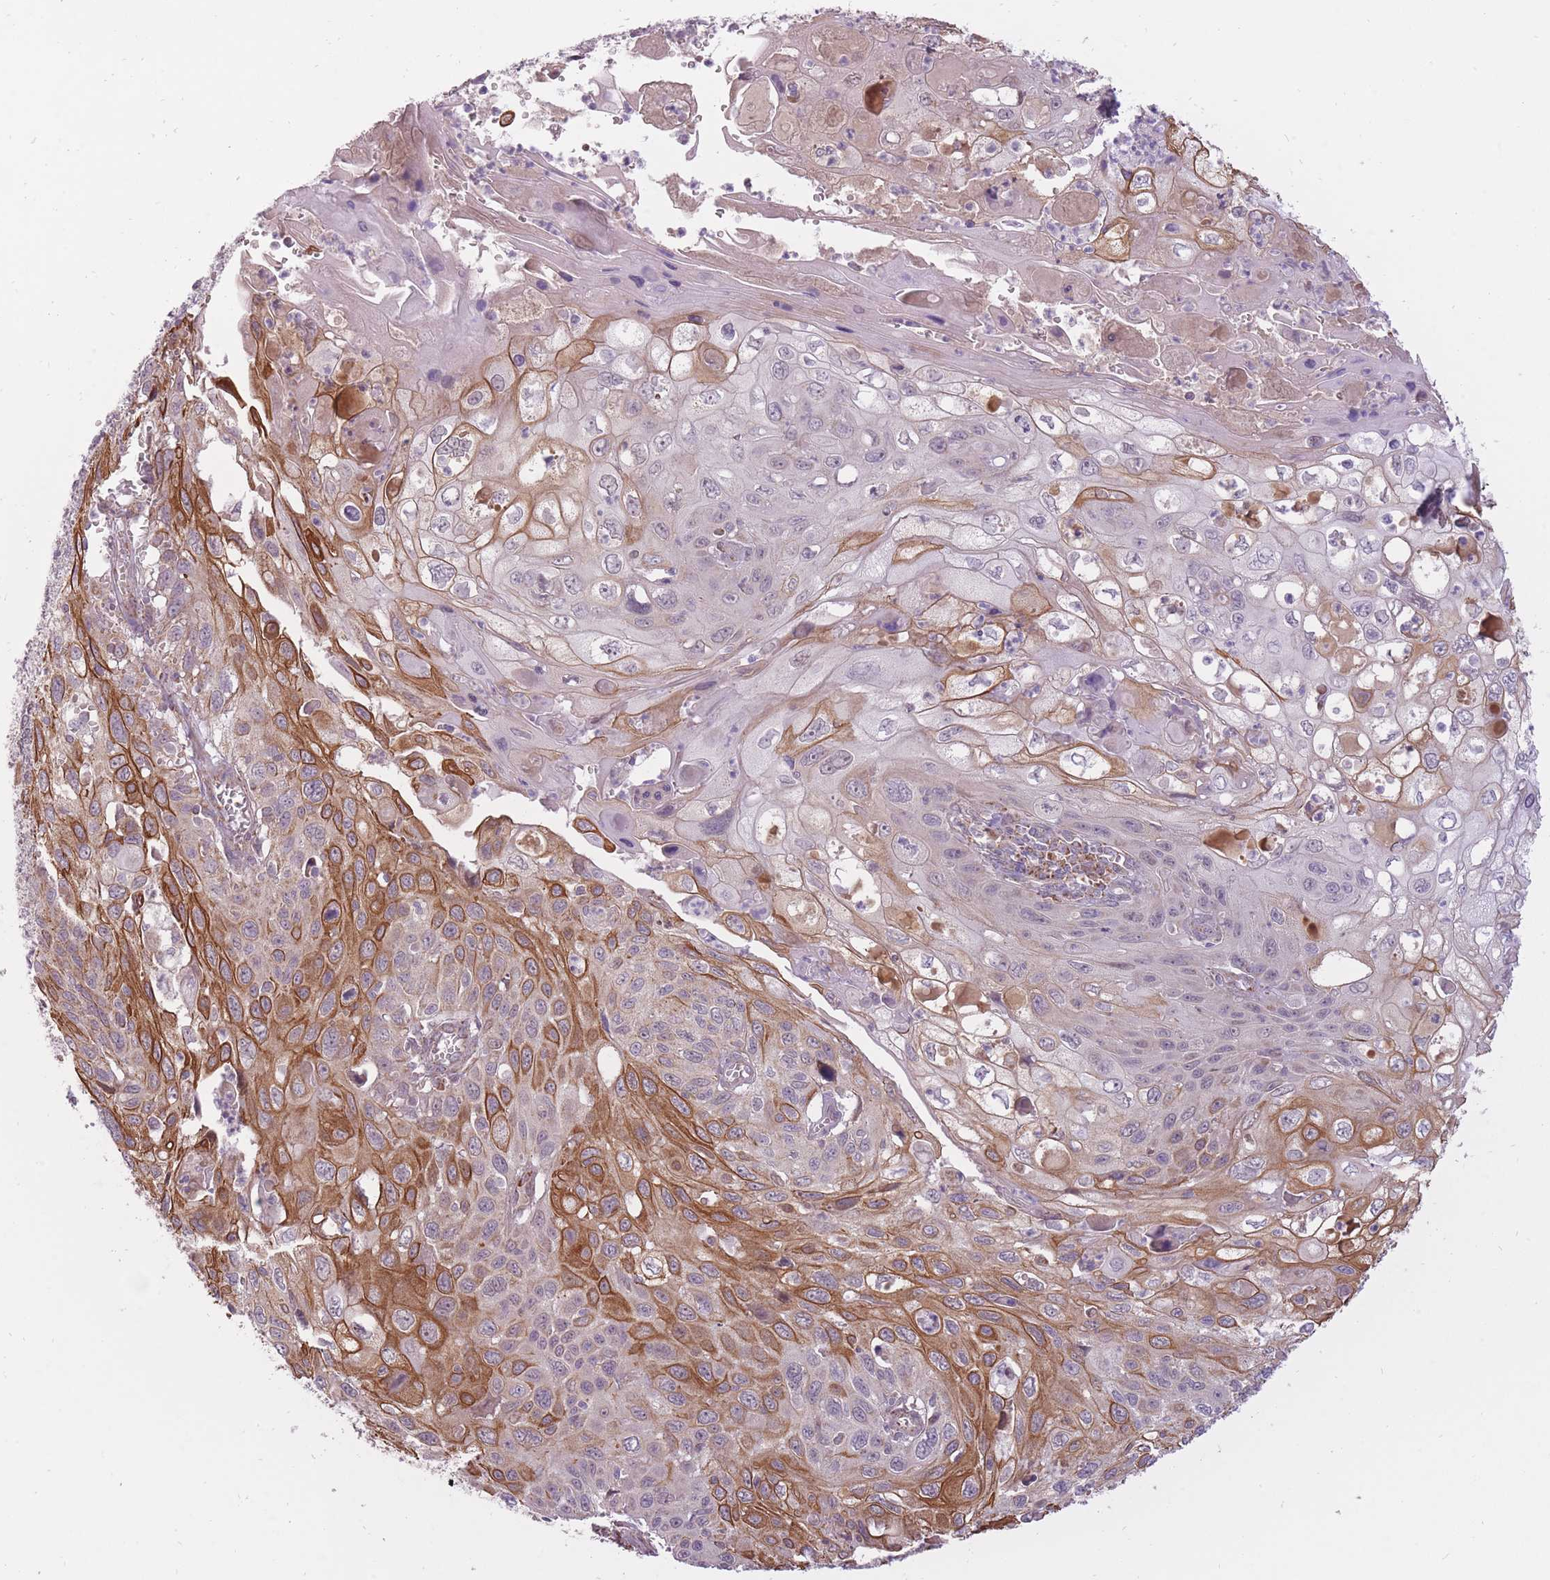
{"staining": {"intensity": "moderate", "quantity": "25%-75%", "location": "cytoplasmic/membranous"}, "tissue": "cervical cancer", "cell_type": "Tumor cells", "image_type": "cancer", "snomed": [{"axis": "morphology", "description": "Squamous cell carcinoma, NOS"}, {"axis": "topography", "description": "Cervix"}], "caption": "Immunohistochemical staining of human cervical cancer (squamous cell carcinoma) displays medium levels of moderate cytoplasmic/membranous protein staining in approximately 25%-75% of tumor cells.", "gene": "LIN7C", "patient": {"sex": "female", "age": 70}}